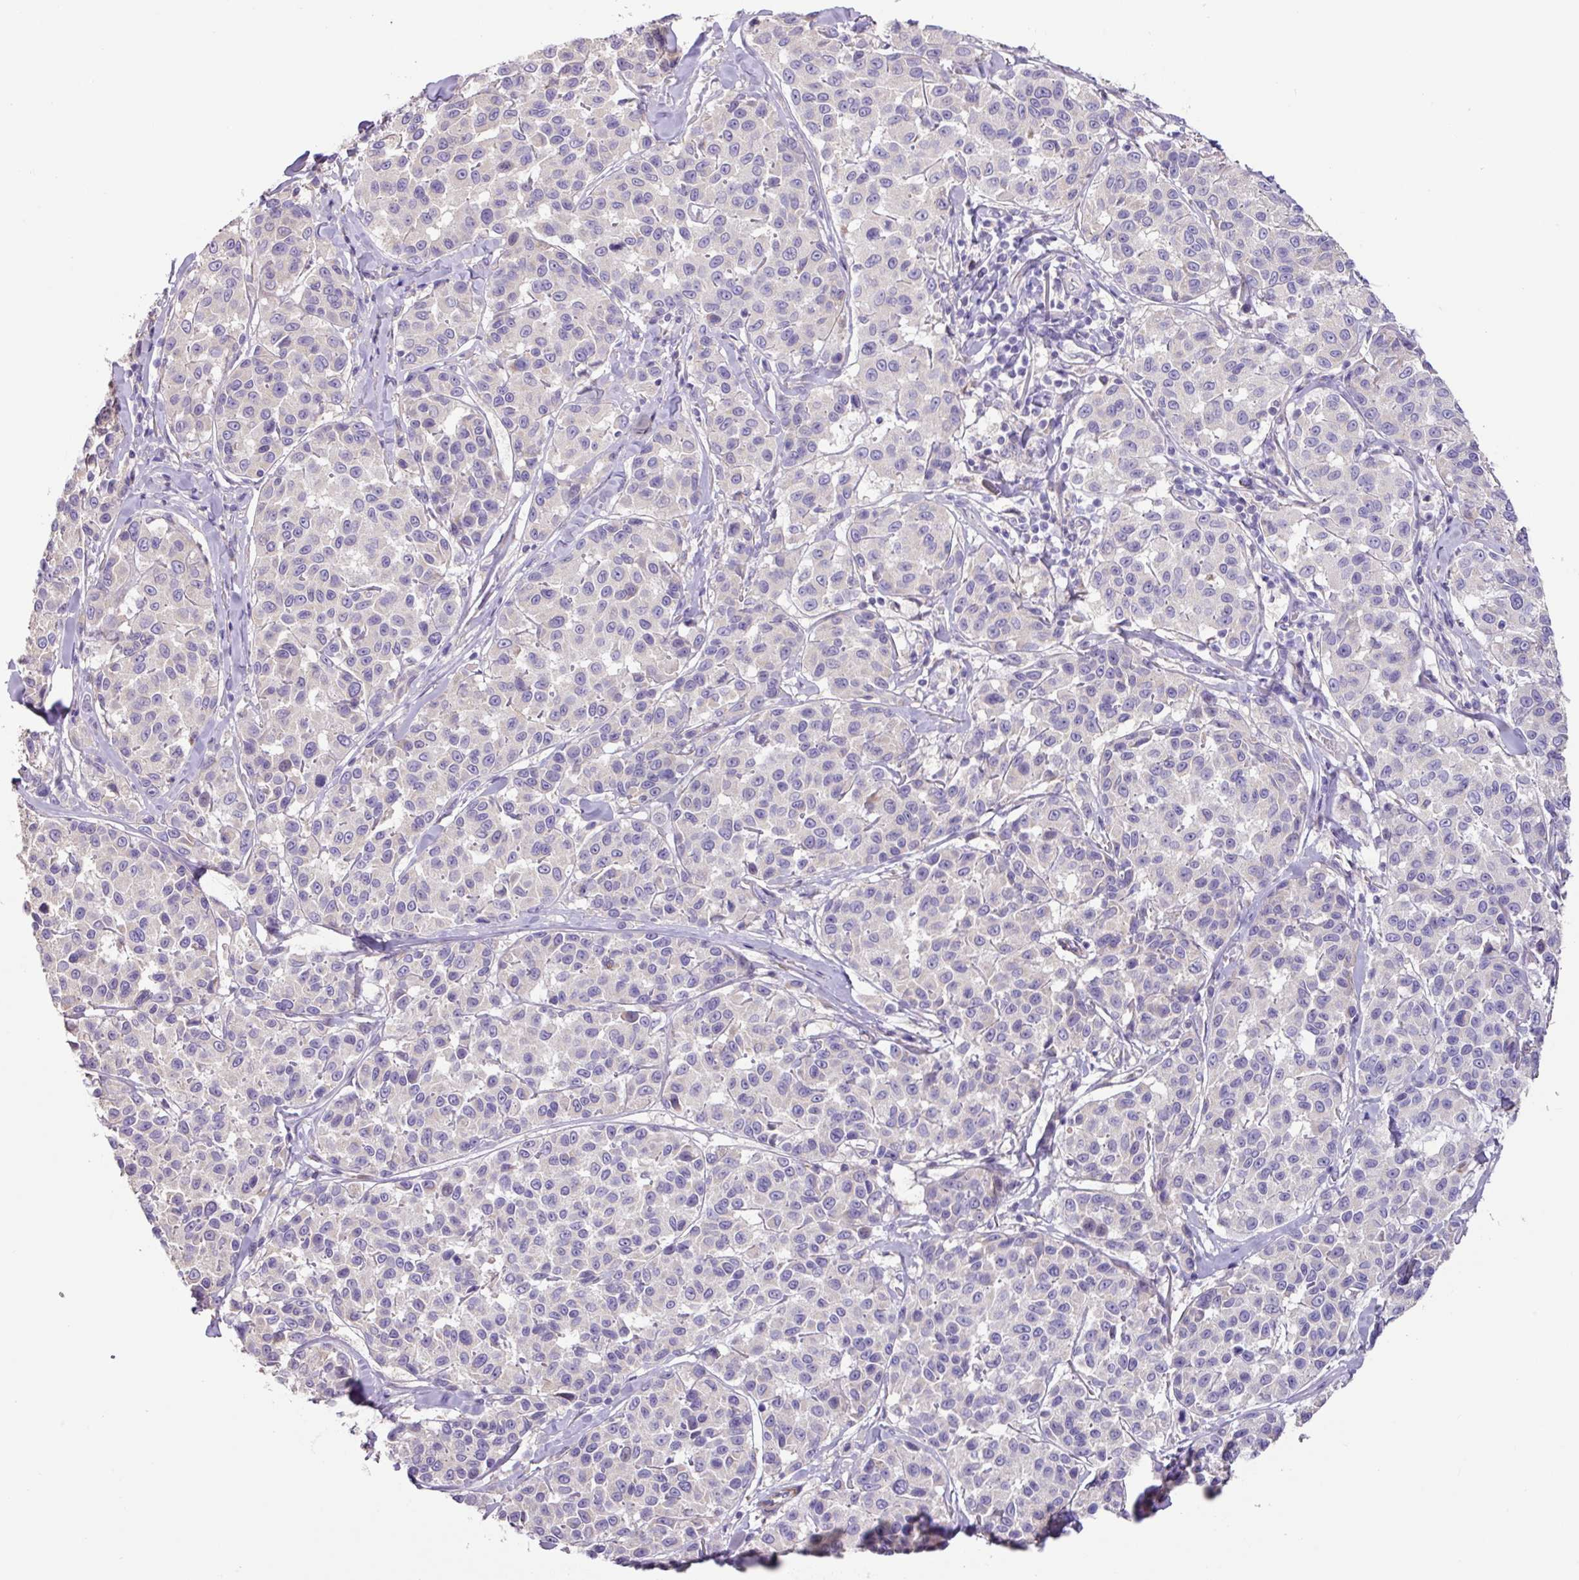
{"staining": {"intensity": "negative", "quantity": "none", "location": "none"}, "tissue": "melanoma", "cell_type": "Tumor cells", "image_type": "cancer", "snomed": [{"axis": "morphology", "description": "Malignant melanoma, NOS"}, {"axis": "topography", "description": "Skin"}], "caption": "Tumor cells are negative for protein expression in human melanoma. (Brightfield microscopy of DAB (3,3'-diaminobenzidine) immunohistochemistry at high magnification).", "gene": "MRRF", "patient": {"sex": "female", "age": 66}}